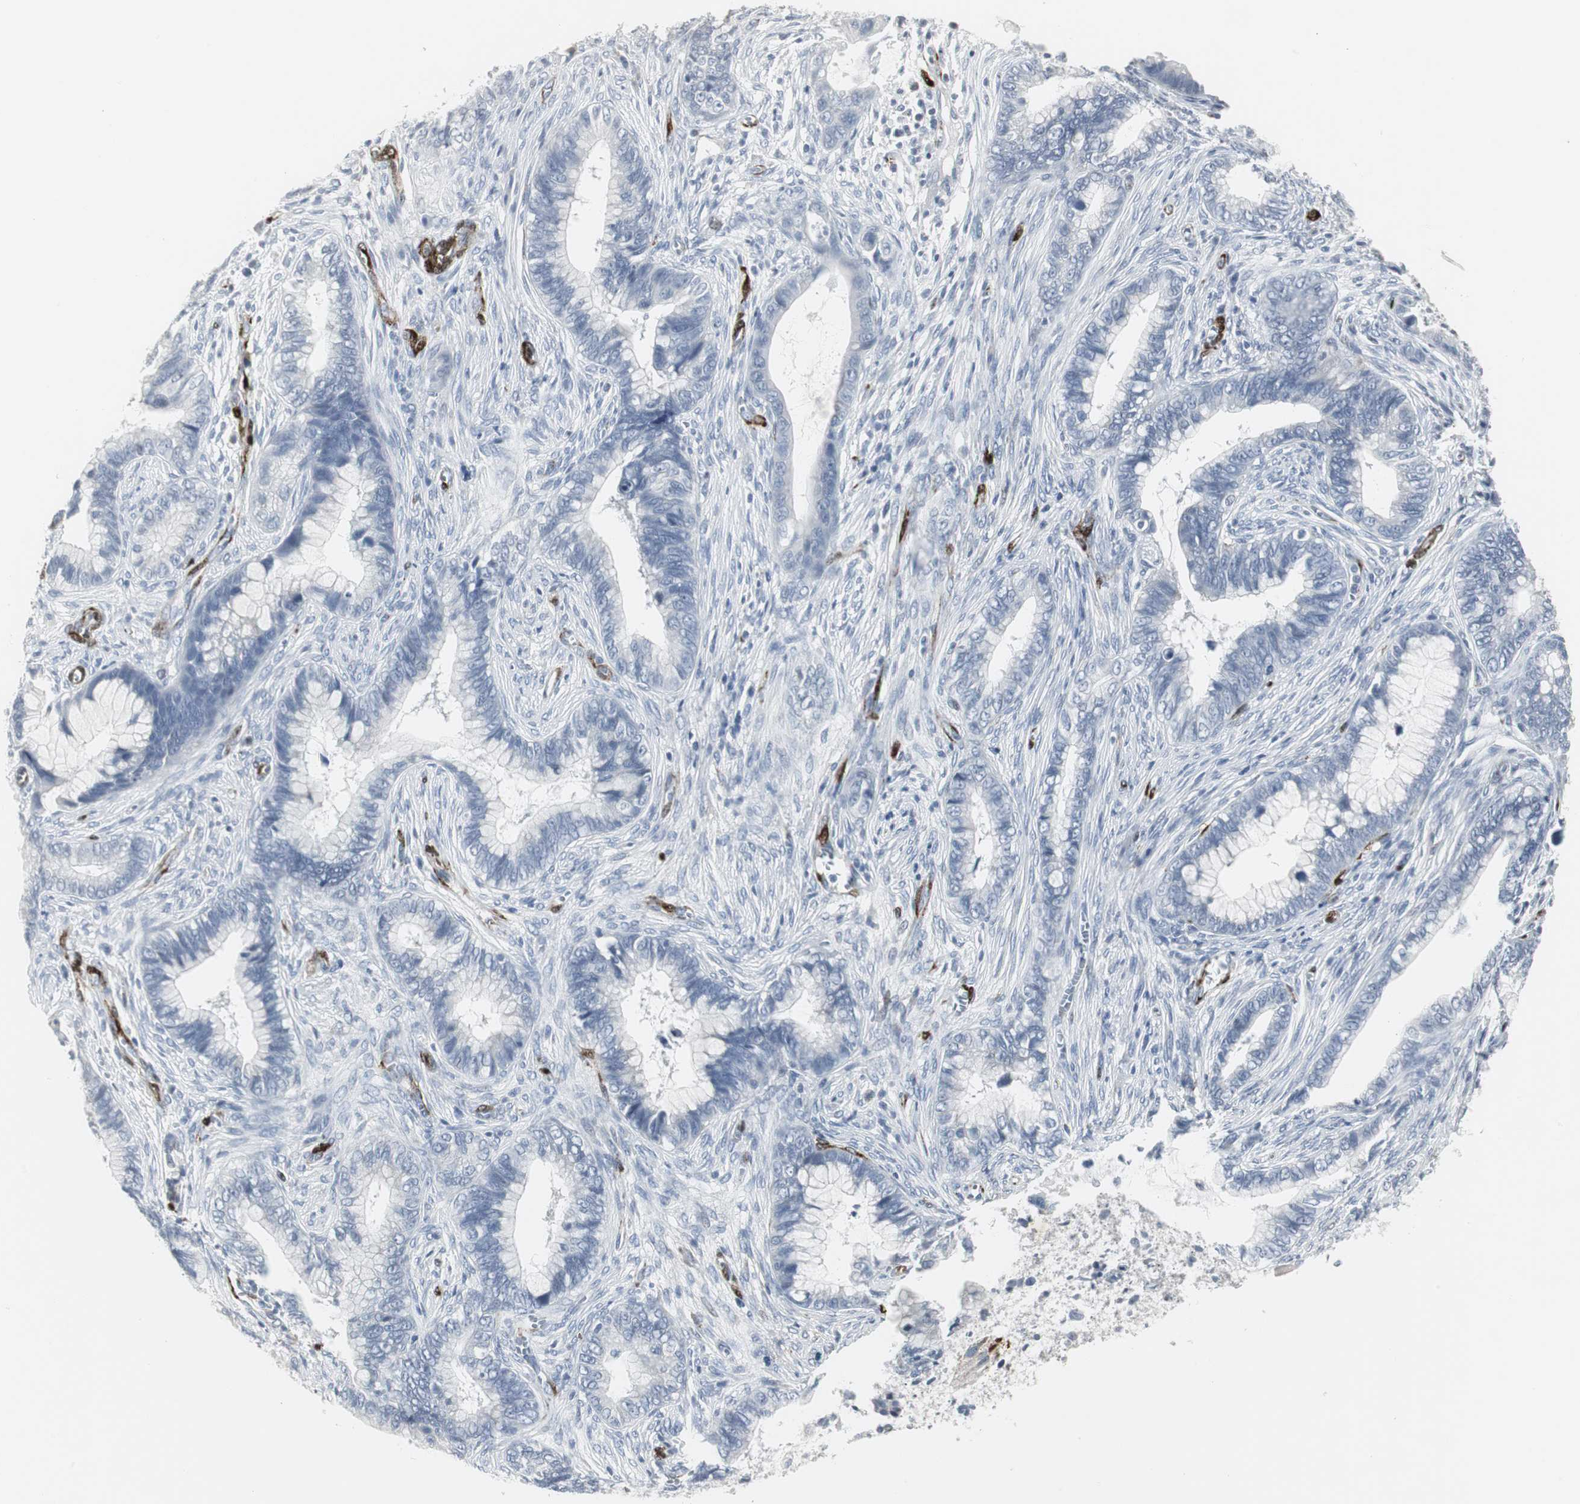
{"staining": {"intensity": "negative", "quantity": "none", "location": "none"}, "tissue": "cervical cancer", "cell_type": "Tumor cells", "image_type": "cancer", "snomed": [{"axis": "morphology", "description": "Adenocarcinoma, NOS"}, {"axis": "topography", "description": "Cervix"}], "caption": "A high-resolution micrograph shows immunohistochemistry (IHC) staining of cervical cancer, which reveals no significant expression in tumor cells.", "gene": "PPP1R14A", "patient": {"sex": "female", "age": 44}}